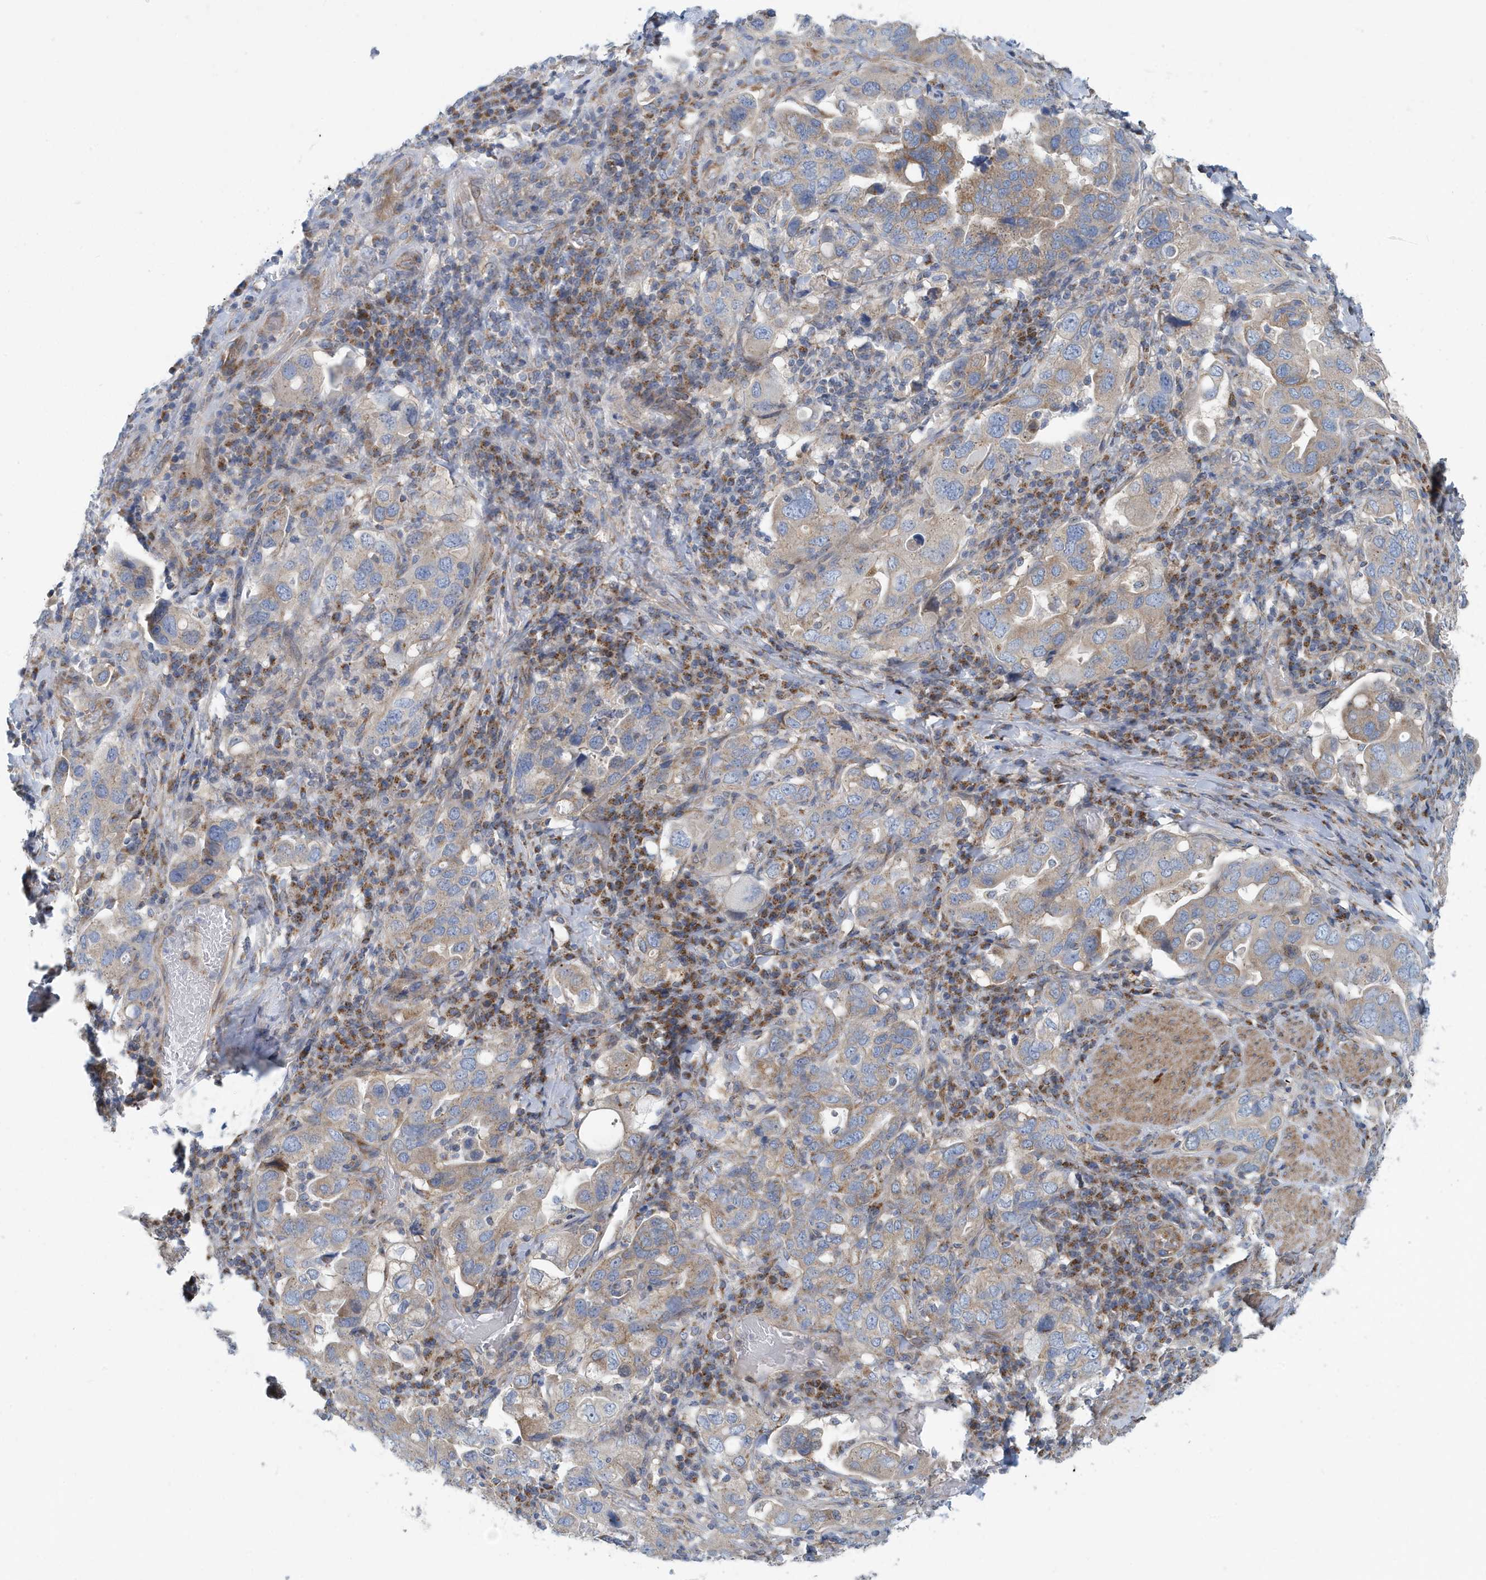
{"staining": {"intensity": "weak", "quantity": "25%-75%", "location": "cytoplasmic/membranous"}, "tissue": "stomach cancer", "cell_type": "Tumor cells", "image_type": "cancer", "snomed": [{"axis": "morphology", "description": "Adenocarcinoma, NOS"}, {"axis": "topography", "description": "Stomach, upper"}], "caption": "High-magnification brightfield microscopy of adenocarcinoma (stomach) stained with DAB (3,3'-diaminobenzidine) (brown) and counterstained with hematoxylin (blue). tumor cells exhibit weak cytoplasmic/membranous staining is present in about25%-75% of cells.", "gene": "PPM1M", "patient": {"sex": "male", "age": 62}}